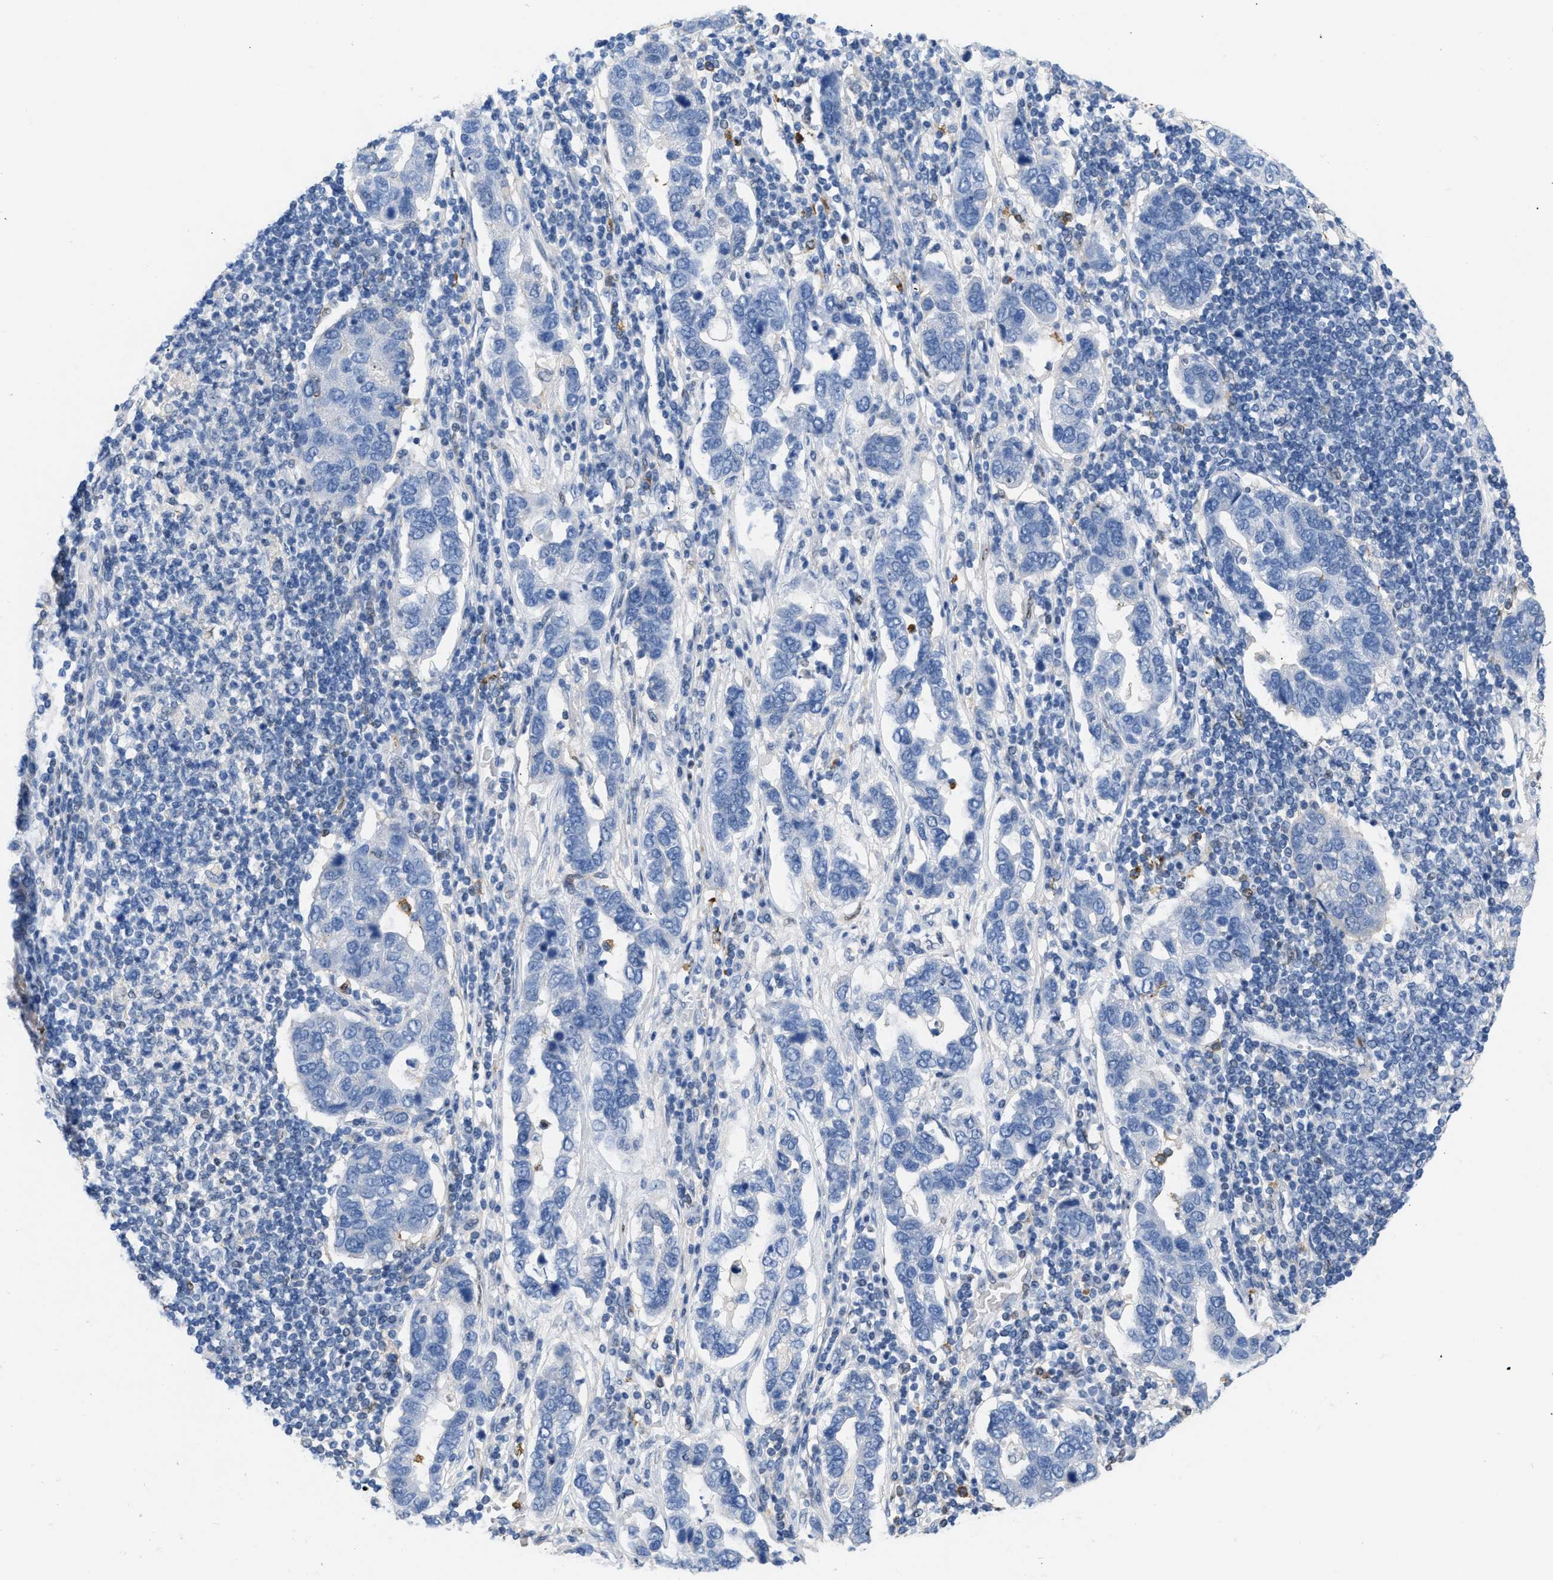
{"staining": {"intensity": "negative", "quantity": "none", "location": "none"}, "tissue": "pancreatic cancer", "cell_type": "Tumor cells", "image_type": "cancer", "snomed": [{"axis": "morphology", "description": "Adenocarcinoma, NOS"}, {"axis": "topography", "description": "Pancreas"}], "caption": "Immunohistochemistry of human pancreatic cancer demonstrates no positivity in tumor cells. Brightfield microscopy of IHC stained with DAB (3,3'-diaminobenzidine) (brown) and hematoxylin (blue), captured at high magnification.", "gene": "BOLL", "patient": {"sex": "female", "age": 61}}